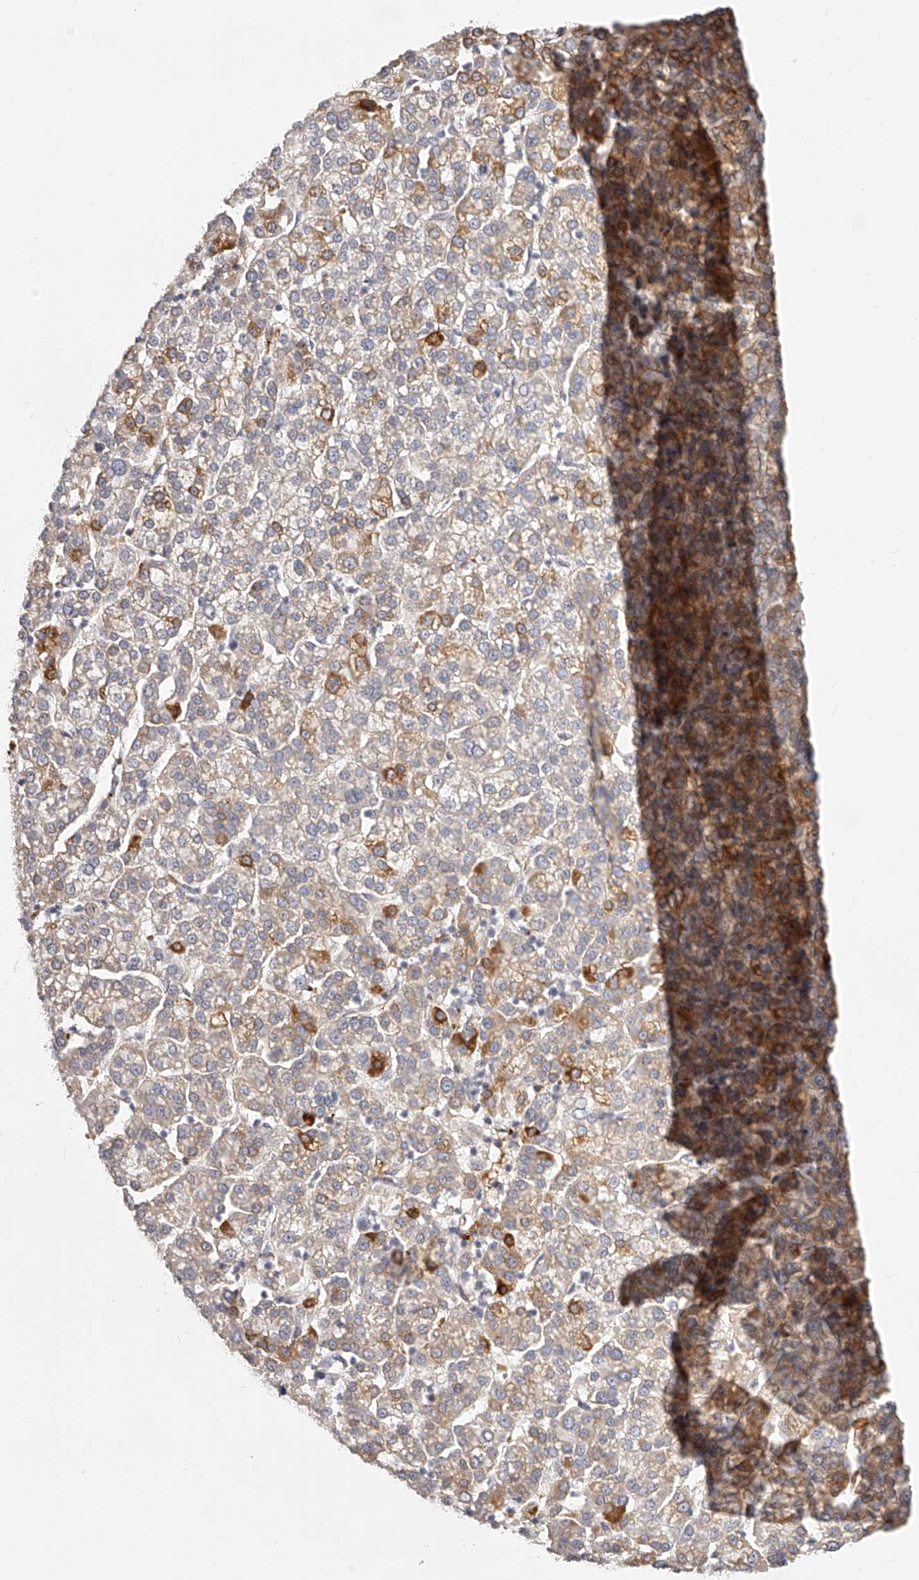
{"staining": {"intensity": "moderate", "quantity": "25%-75%", "location": "cytoplasmic/membranous"}, "tissue": "liver cancer", "cell_type": "Tumor cells", "image_type": "cancer", "snomed": [{"axis": "morphology", "description": "Carcinoma, Hepatocellular, NOS"}, {"axis": "topography", "description": "Liver"}], "caption": "Immunohistochemical staining of liver cancer (hepatocellular carcinoma) exhibits medium levels of moderate cytoplasmic/membranous protein staining in about 25%-75% of tumor cells.", "gene": "ITGB3", "patient": {"sex": "female", "age": 58}}